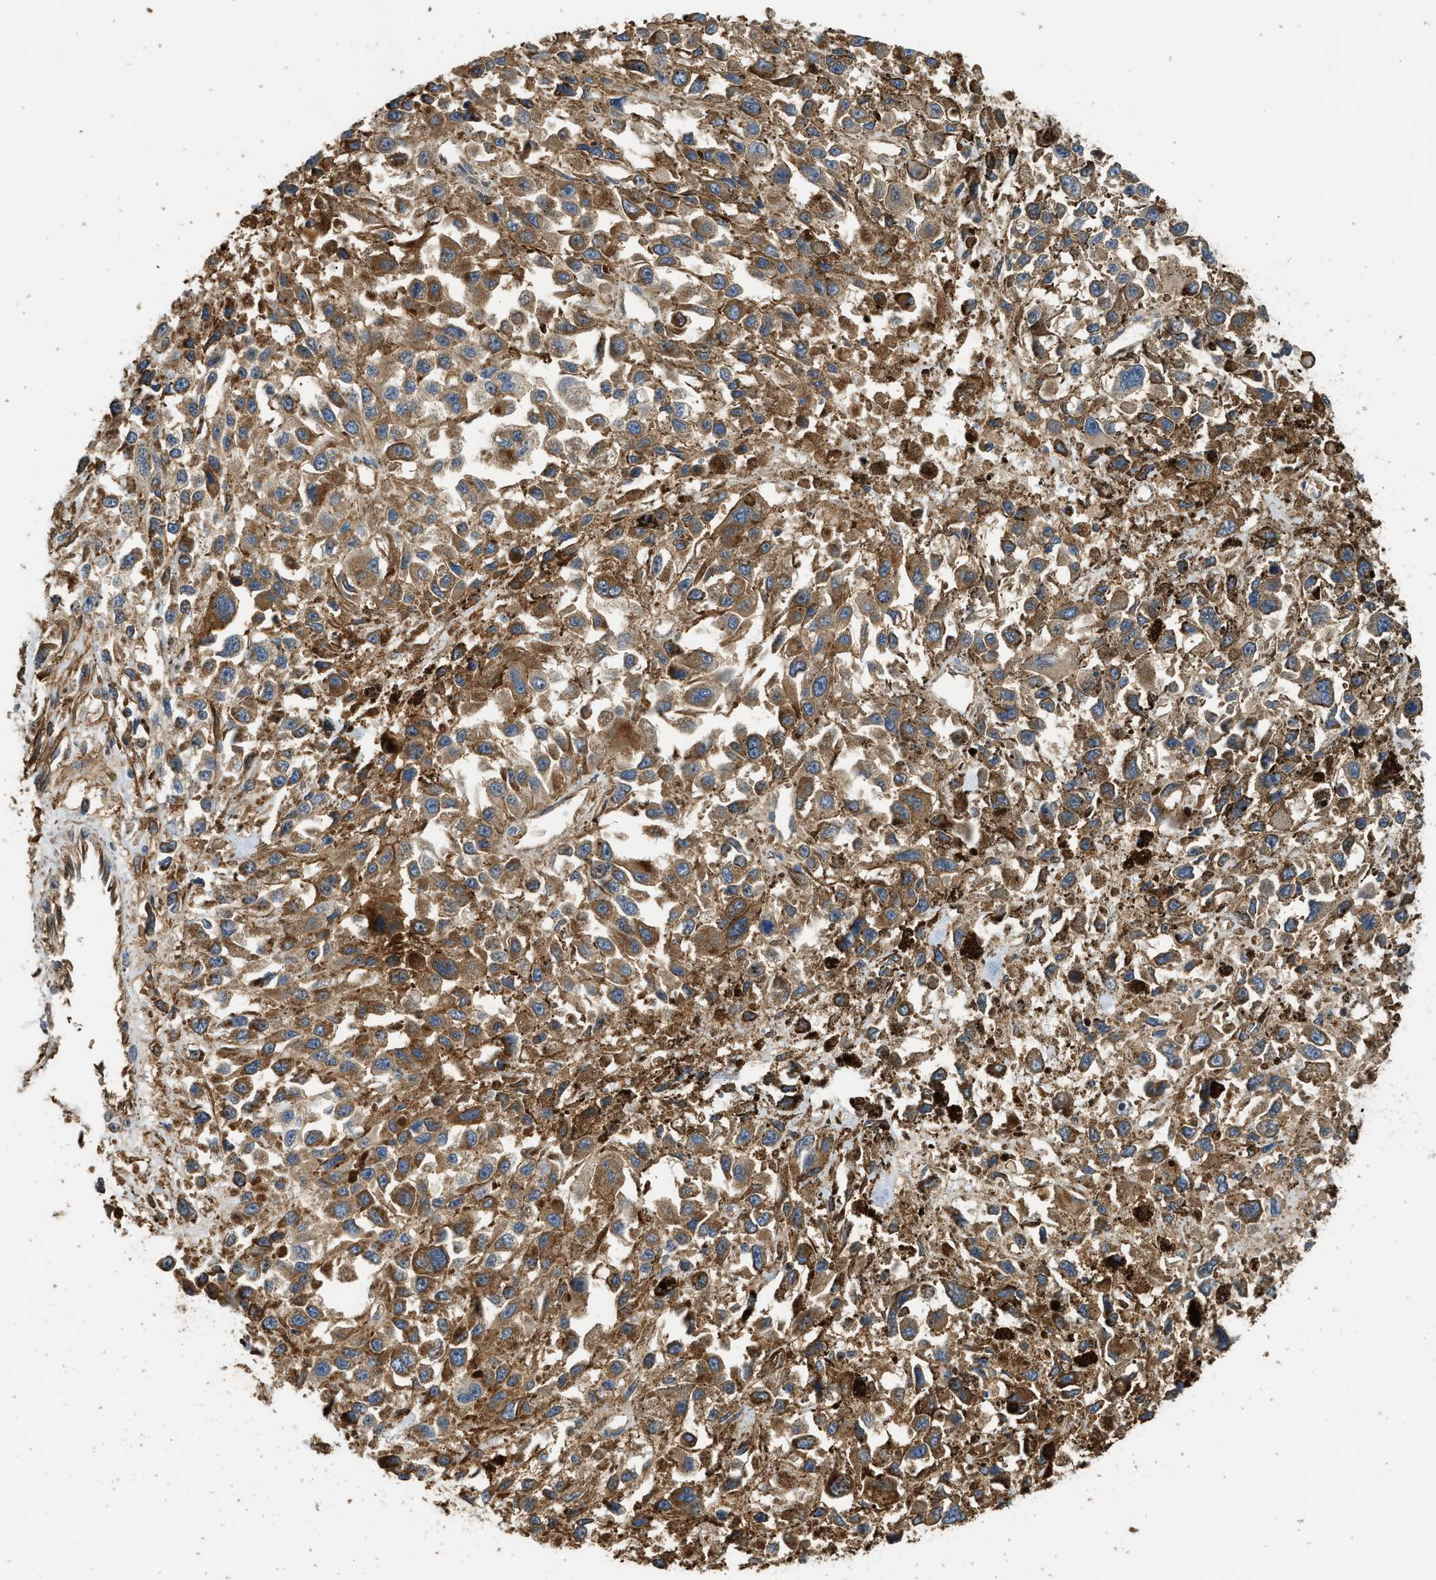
{"staining": {"intensity": "moderate", "quantity": ">75%", "location": "cytoplasmic/membranous"}, "tissue": "melanoma", "cell_type": "Tumor cells", "image_type": "cancer", "snomed": [{"axis": "morphology", "description": "Malignant melanoma, Metastatic site"}, {"axis": "topography", "description": "Lymph node"}], "caption": "Malignant melanoma (metastatic site) stained with IHC exhibits moderate cytoplasmic/membranous expression in approximately >75% of tumor cells.", "gene": "DDHD2", "patient": {"sex": "male", "age": 59}}